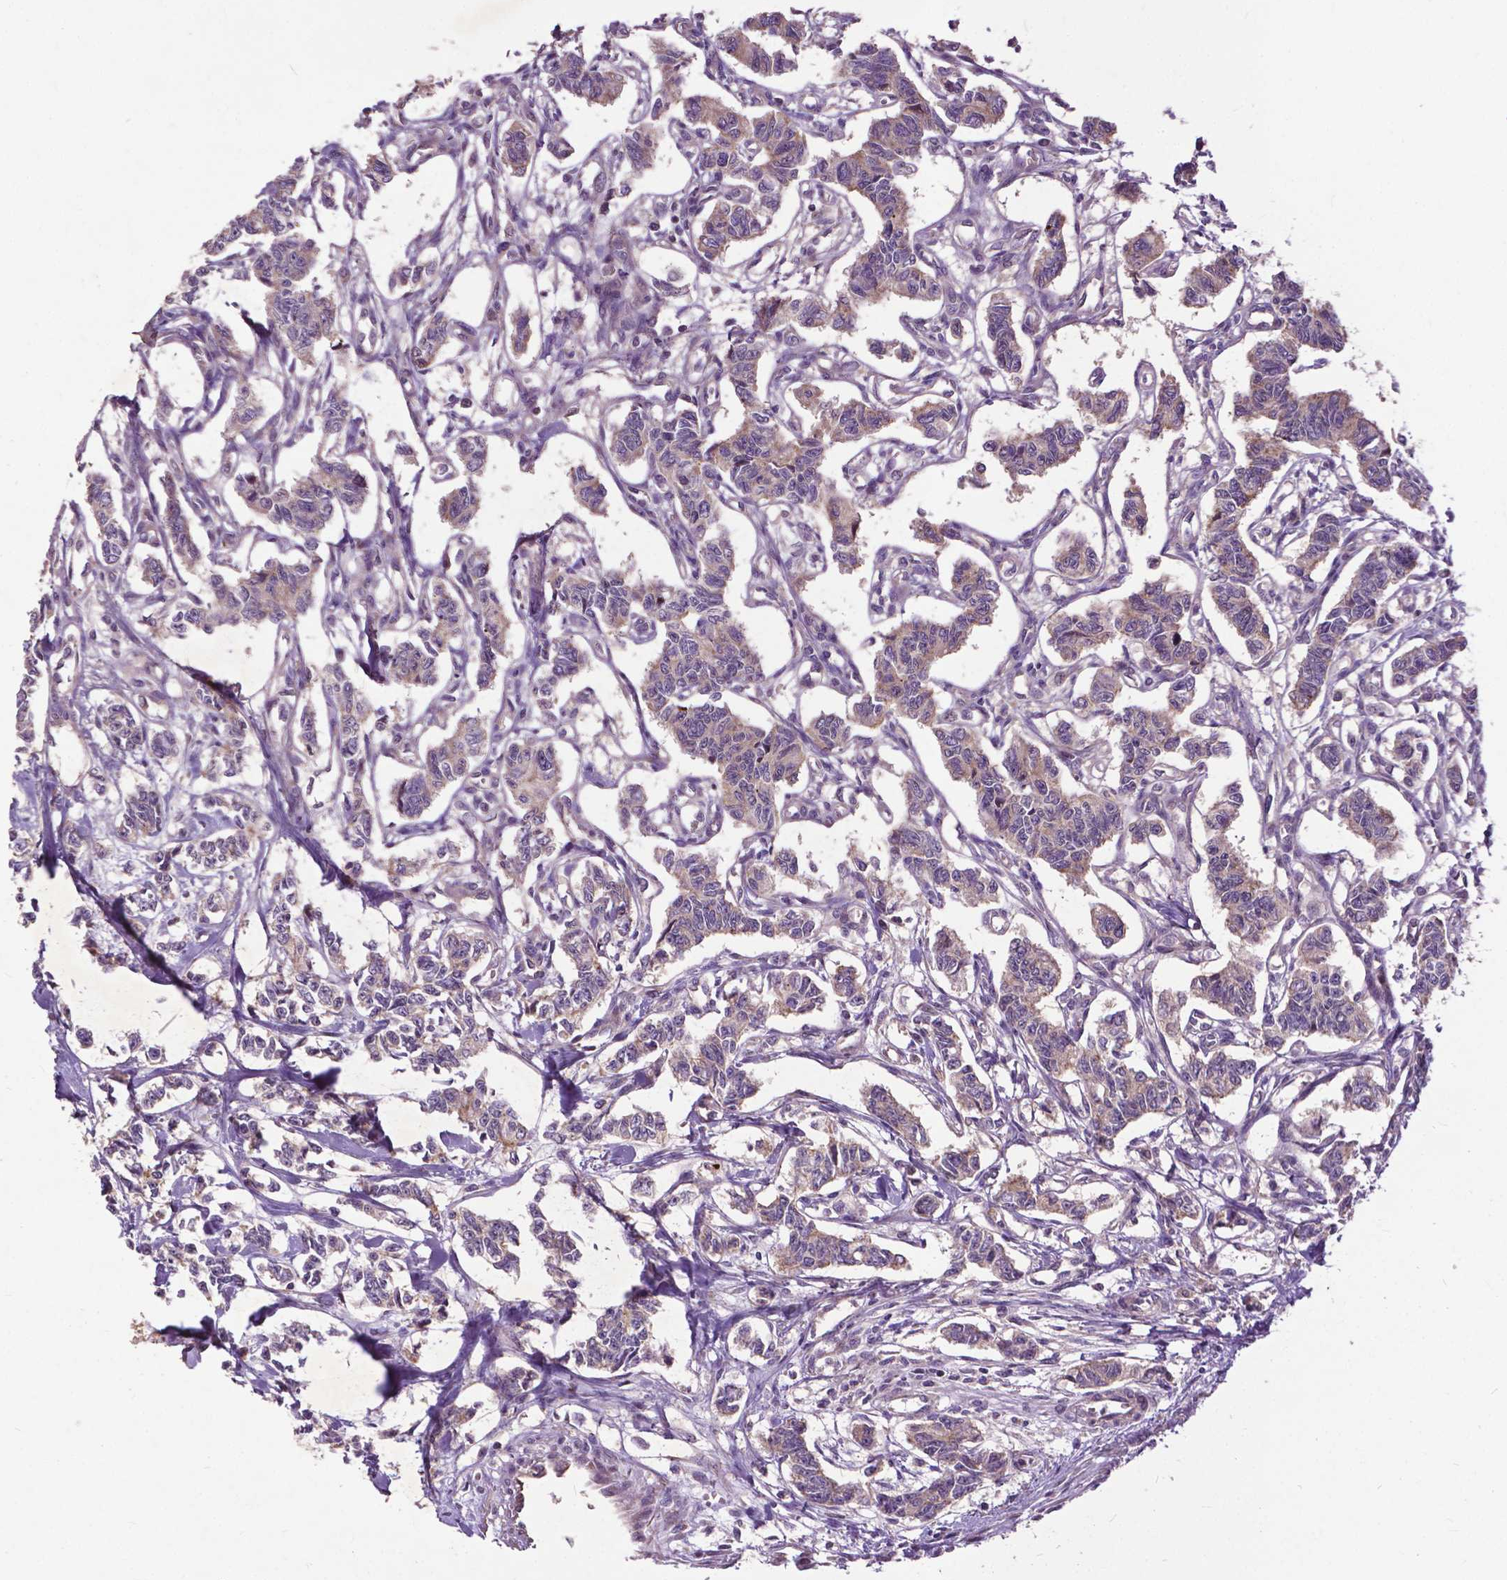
{"staining": {"intensity": "weak", "quantity": "25%-75%", "location": "cytoplasmic/membranous"}, "tissue": "carcinoid", "cell_type": "Tumor cells", "image_type": "cancer", "snomed": [{"axis": "morphology", "description": "Carcinoid, malignant, NOS"}, {"axis": "topography", "description": "Kidney"}], "caption": "This photomicrograph reveals carcinoid (malignant) stained with immunohistochemistry (IHC) to label a protein in brown. The cytoplasmic/membranous of tumor cells show weak positivity for the protein. Nuclei are counter-stained blue.", "gene": "PARP3", "patient": {"sex": "female", "age": 41}}